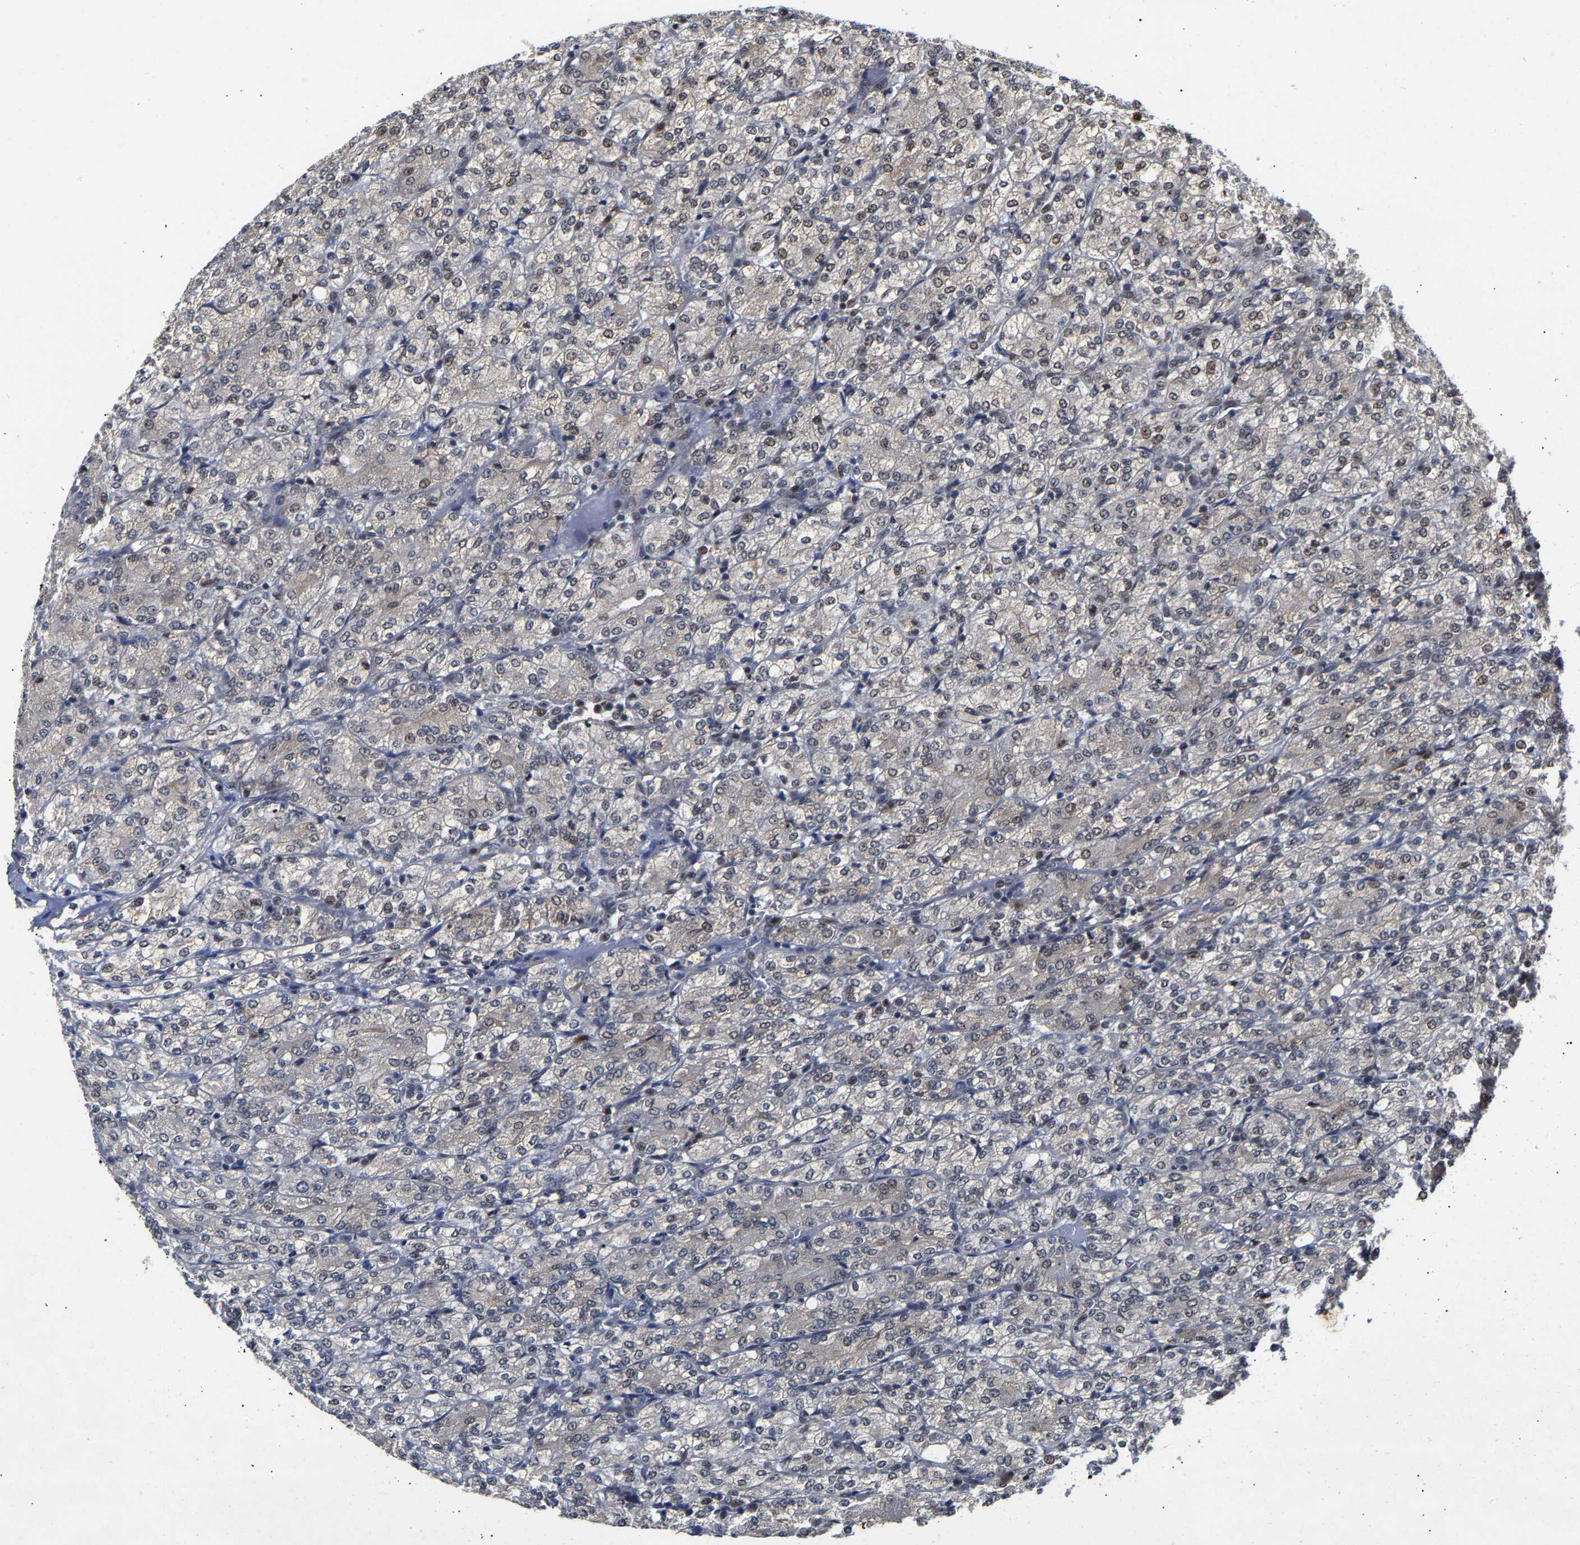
{"staining": {"intensity": "weak", "quantity": "<25%", "location": "nuclear"}, "tissue": "renal cancer", "cell_type": "Tumor cells", "image_type": "cancer", "snomed": [{"axis": "morphology", "description": "Adenocarcinoma, NOS"}, {"axis": "topography", "description": "Kidney"}], "caption": "Immunohistochemistry of renal cancer reveals no positivity in tumor cells.", "gene": "CLIP2", "patient": {"sex": "male", "age": 77}}